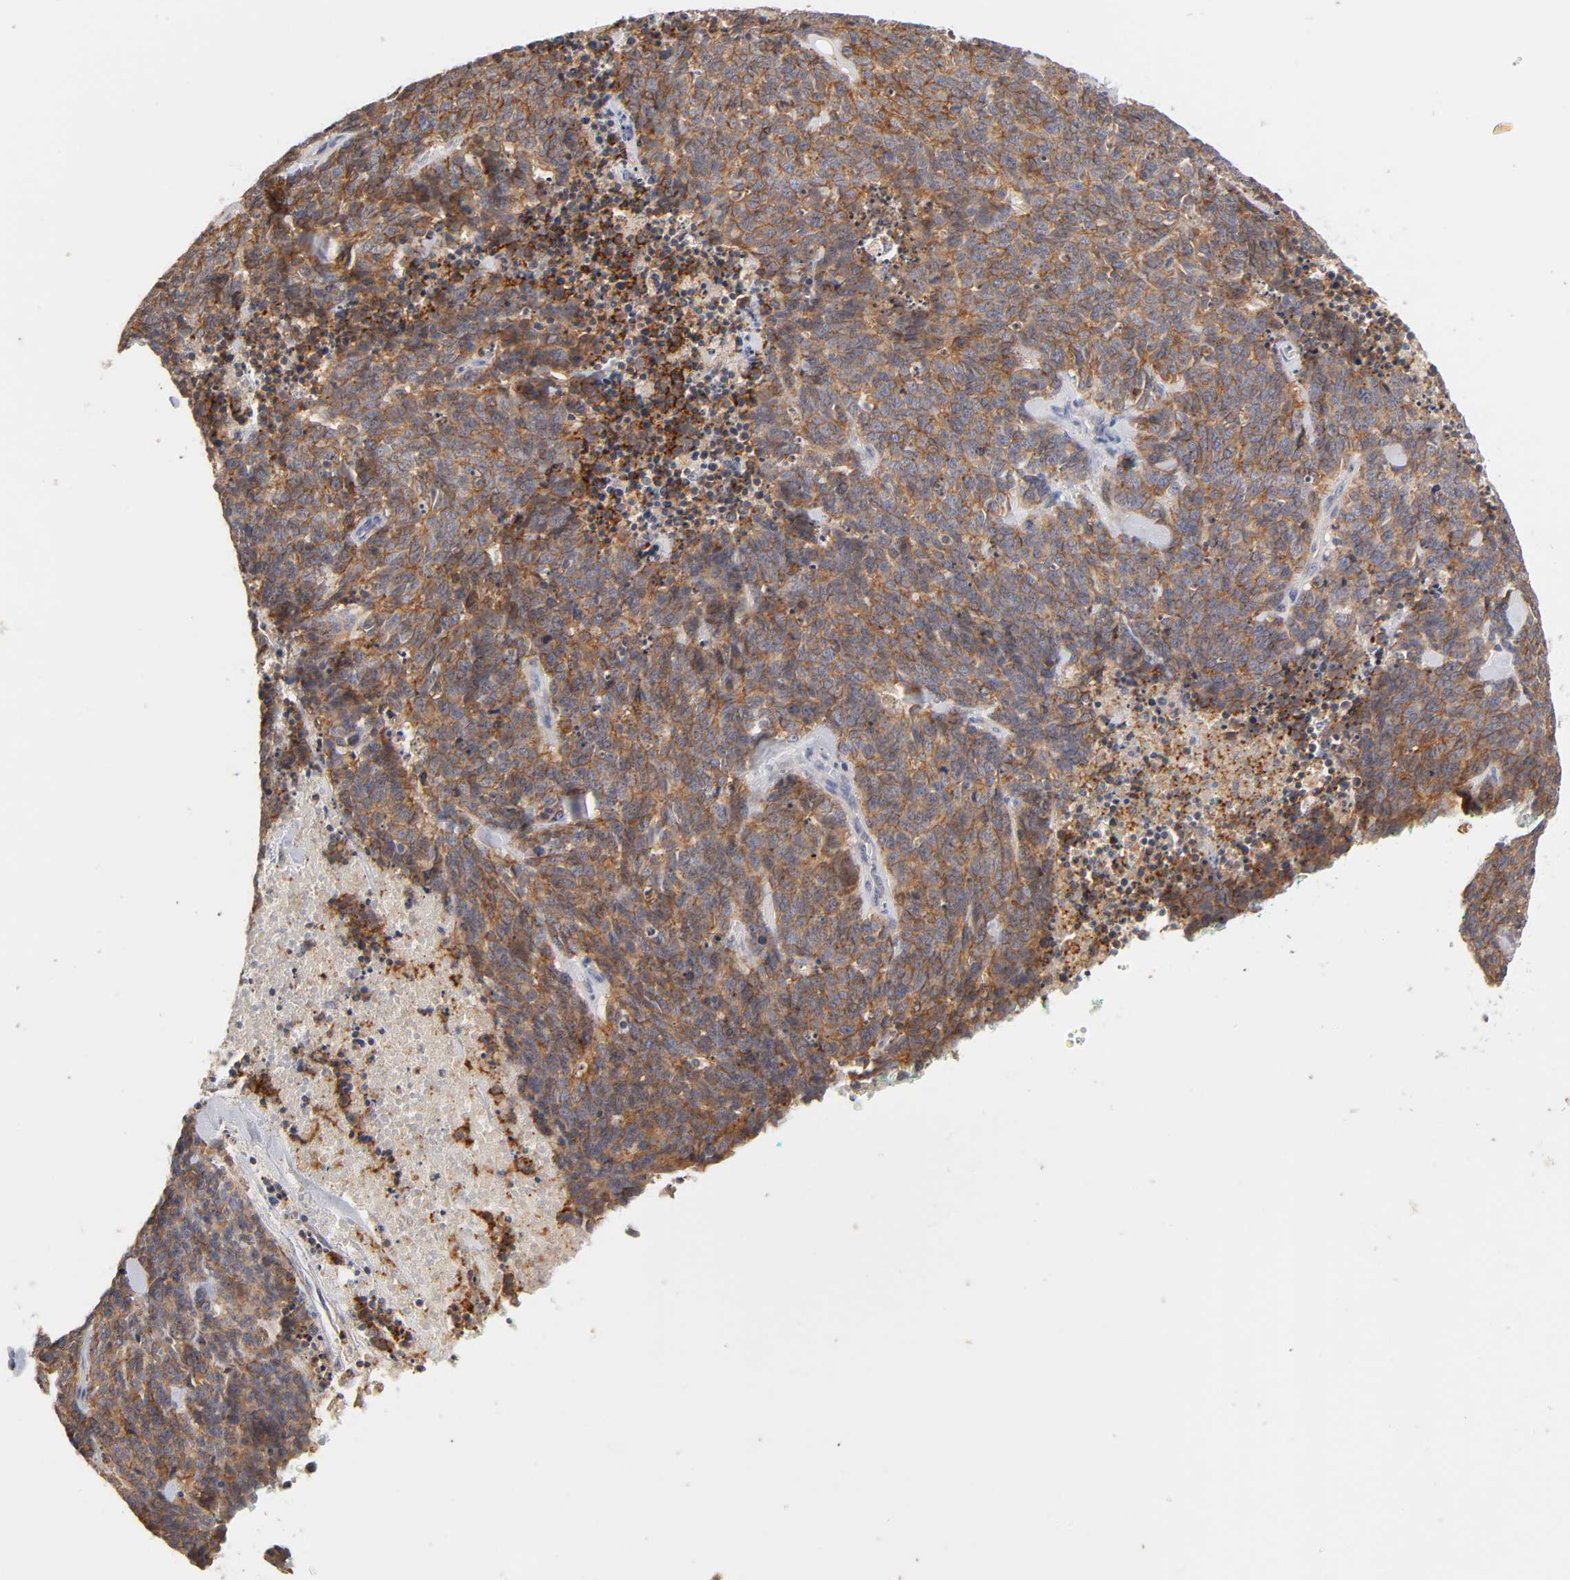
{"staining": {"intensity": "strong", "quantity": ">75%", "location": "cytoplasmic/membranous"}, "tissue": "lung cancer", "cell_type": "Tumor cells", "image_type": "cancer", "snomed": [{"axis": "morphology", "description": "Neoplasm, malignant, NOS"}, {"axis": "topography", "description": "Lung"}], "caption": "Immunohistochemical staining of human lung malignant neoplasm exhibits high levels of strong cytoplasmic/membranous protein staining in approximately >75% of tumor cells.", "gene": "CXADR", "patient": {"sex": "female", "age": 58}}